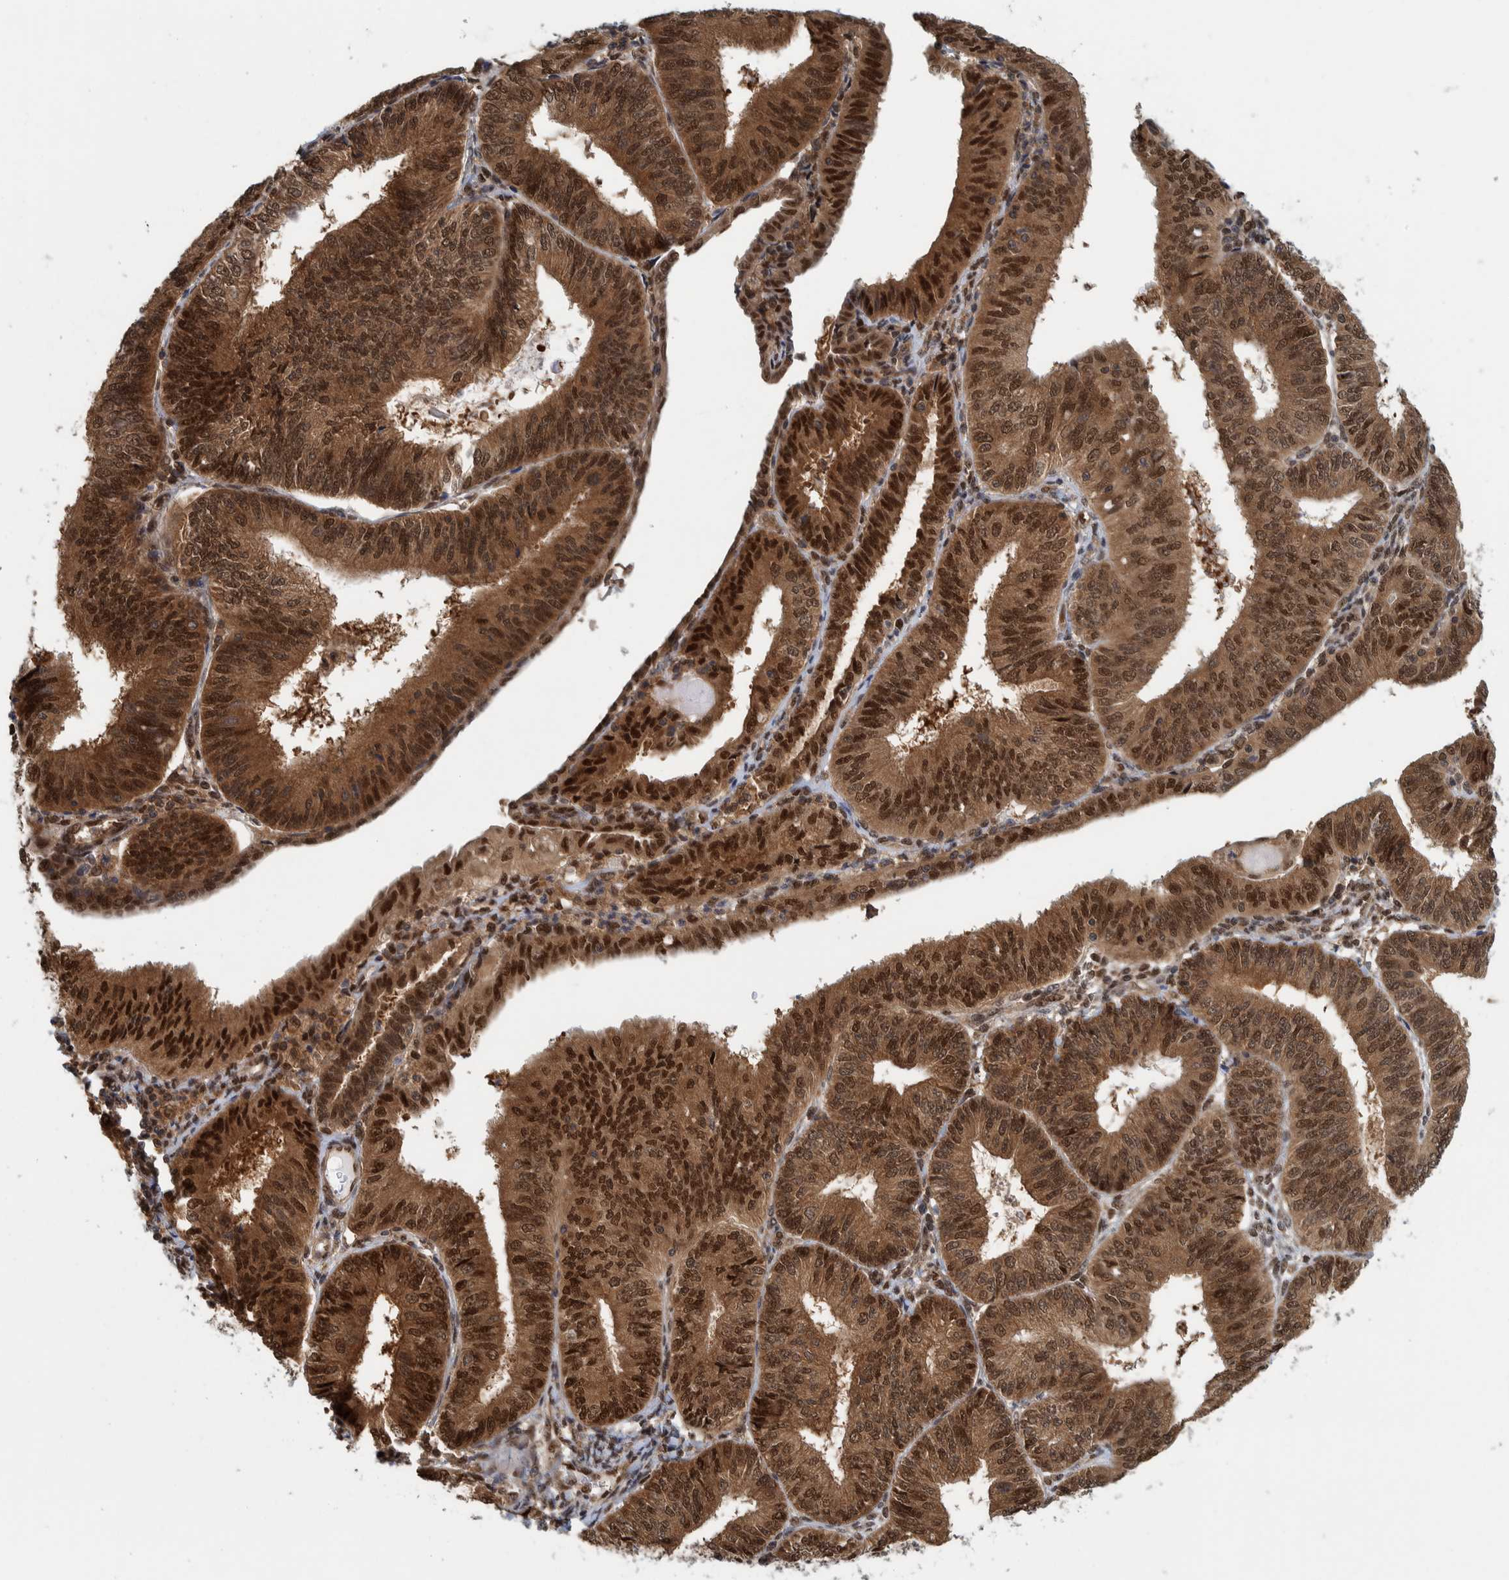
{"staining": {"intensity": "strong", "quantity": ">75%", "location": "cytoplasmic/membranous,nuclear"}, "tissue": "endometrial cancer", "cell_type": "Tumor cells", "image_type": "cancer", "snomed": [{"axis": "morphology", "description": "Adenocarcinoma, NOS"}, {"axis": "topography", "description": "Endometrium"}], "caption": "Immunohistochemical staining of human endometrial adenocarcinoma displays strong cytoplasmic/membranous and nuclear protein staining in approximately >75% of tumor cells.", "gene": "COPS3", "patient": {"sex": "female", "age": 58}}